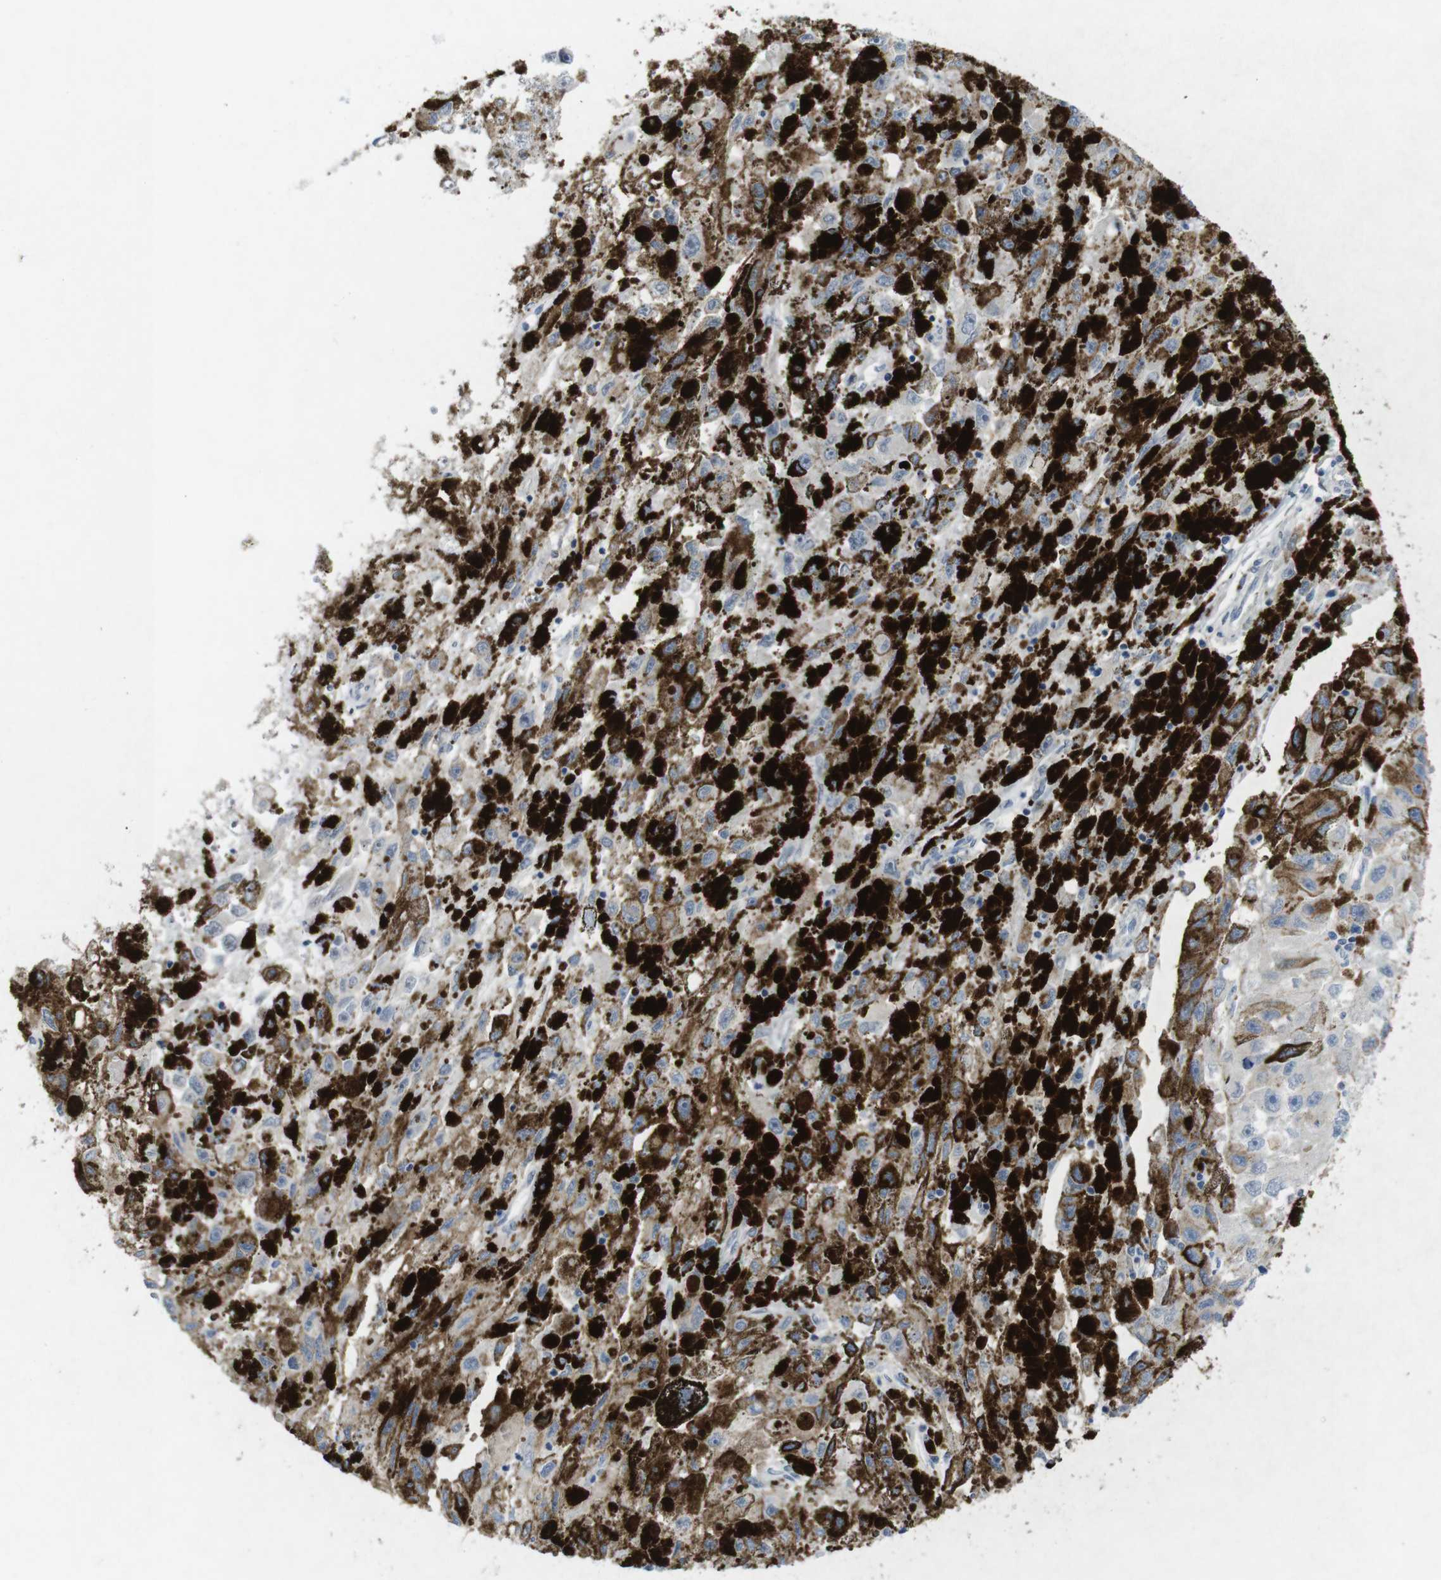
{"staining": {"intensity": "negative", "quantity": "none", "location": "none"}, "tissue": "melanoma", "cell_type": "Tumor cells", "image_type": "cancer", "snomed": [{"axis": "morphology", "description": "Malignant melanoma, NOS"}, {"axis": "topography", "description": "Skin"}], "caption": "There is no significant positivity in tumor cells of melanoma.", "gene": "SLAMF7", "patient": {"sex": "female", "age": 104}}